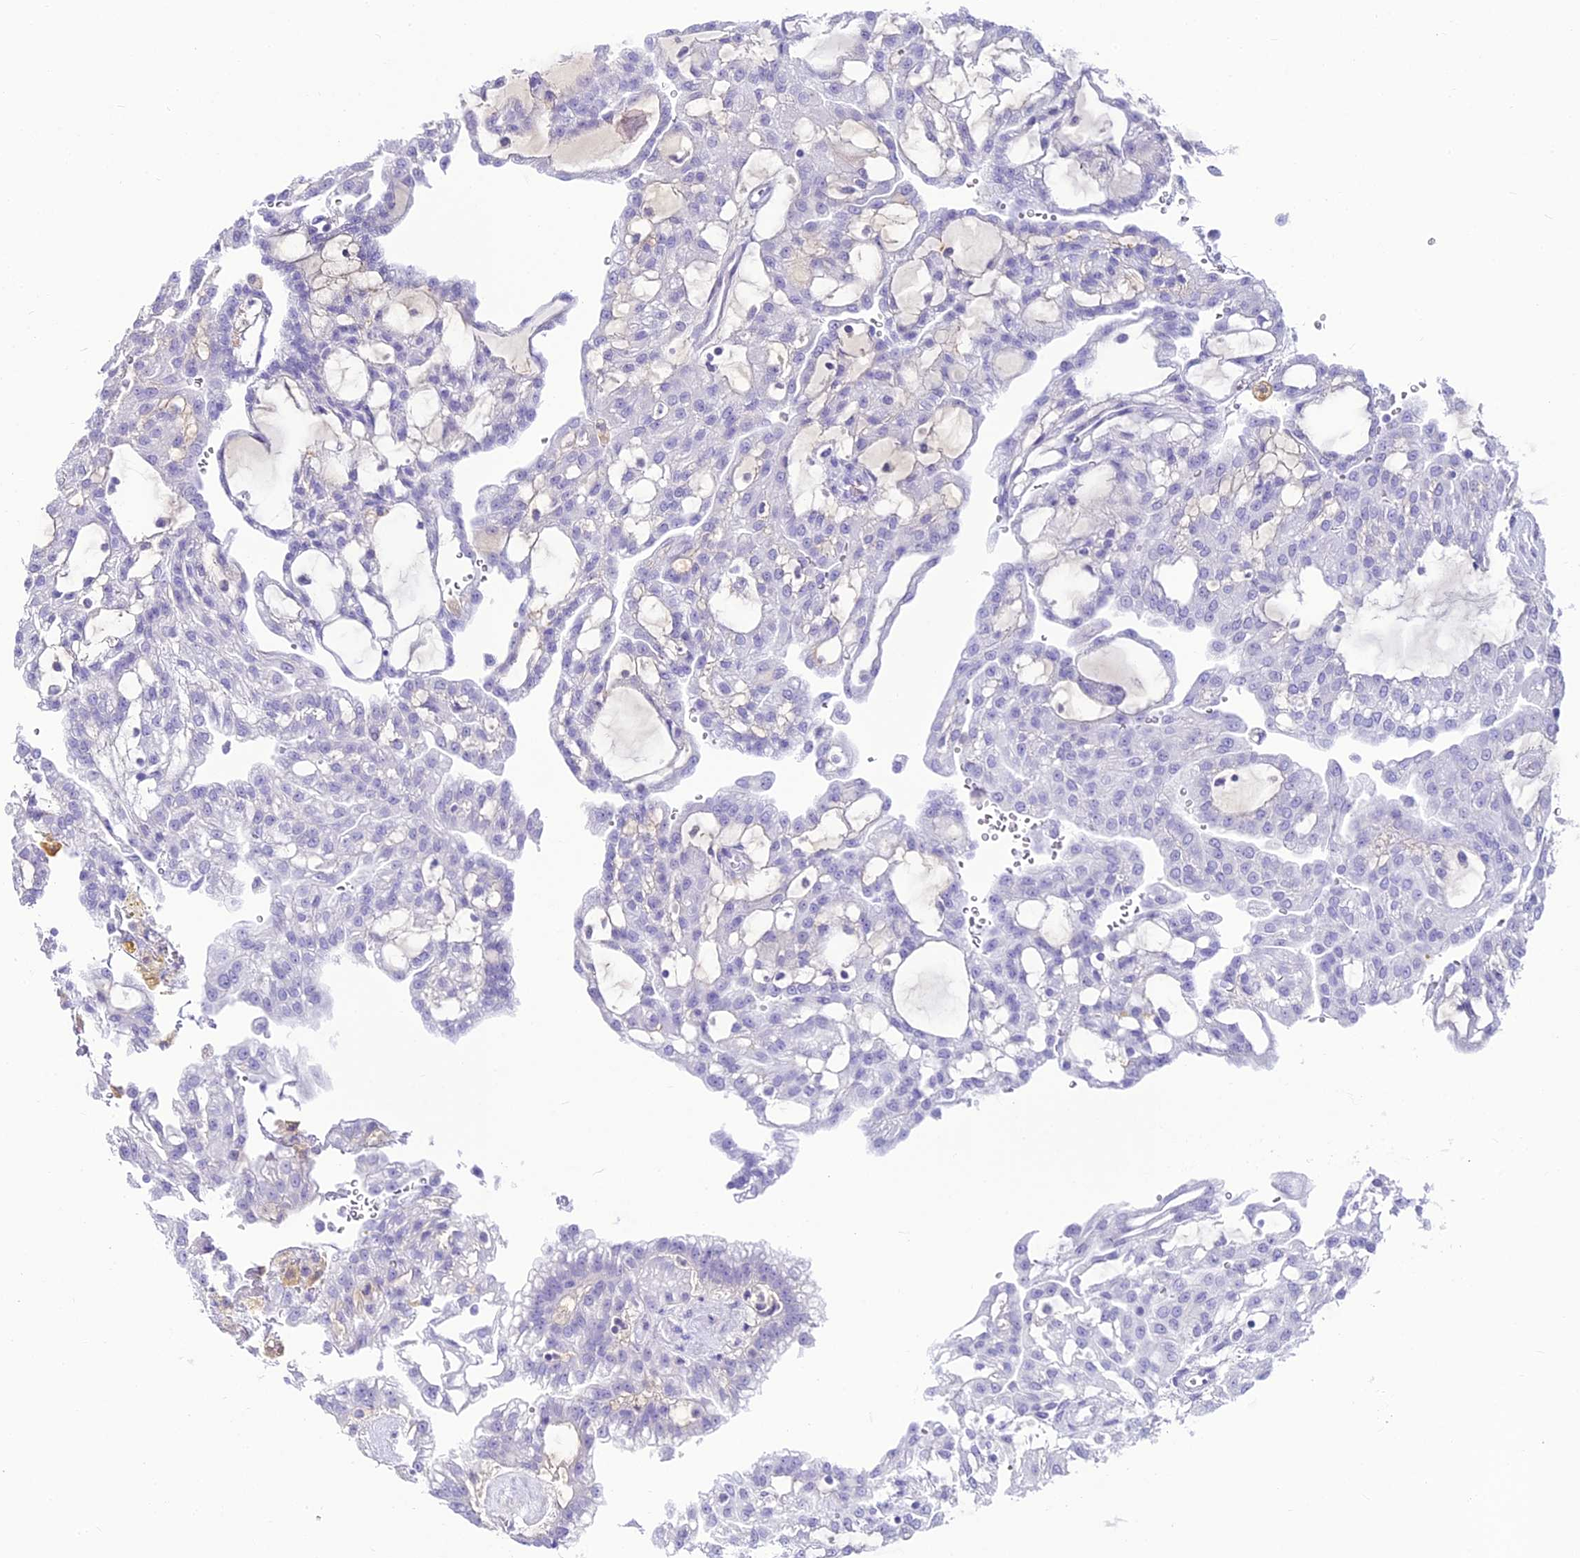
{"staining": {"intensity": "negative", "quantity": "none", "location": "none"}, "tissue": "renal cancer", "cell_type": "Tumor cells", "image_type": "cancer", "snomed": [{"axis": "morphology", "description": "Adenocarcinoma, NOS"}, {"axis": "topography", "description": "Kidney"}], "caption": "Renal cancer (adenocarcinoma) was stained to show a protein in brown. There is no significant positivity in tumor cells. Brightfield microscopy of immunohistochemistry (IHC) stained with DAB (brown) and hematoxylin (blue), captured at high magnification.", "gene": "BCDIN3D", "patient": {"sex": "male", "age": 63}}